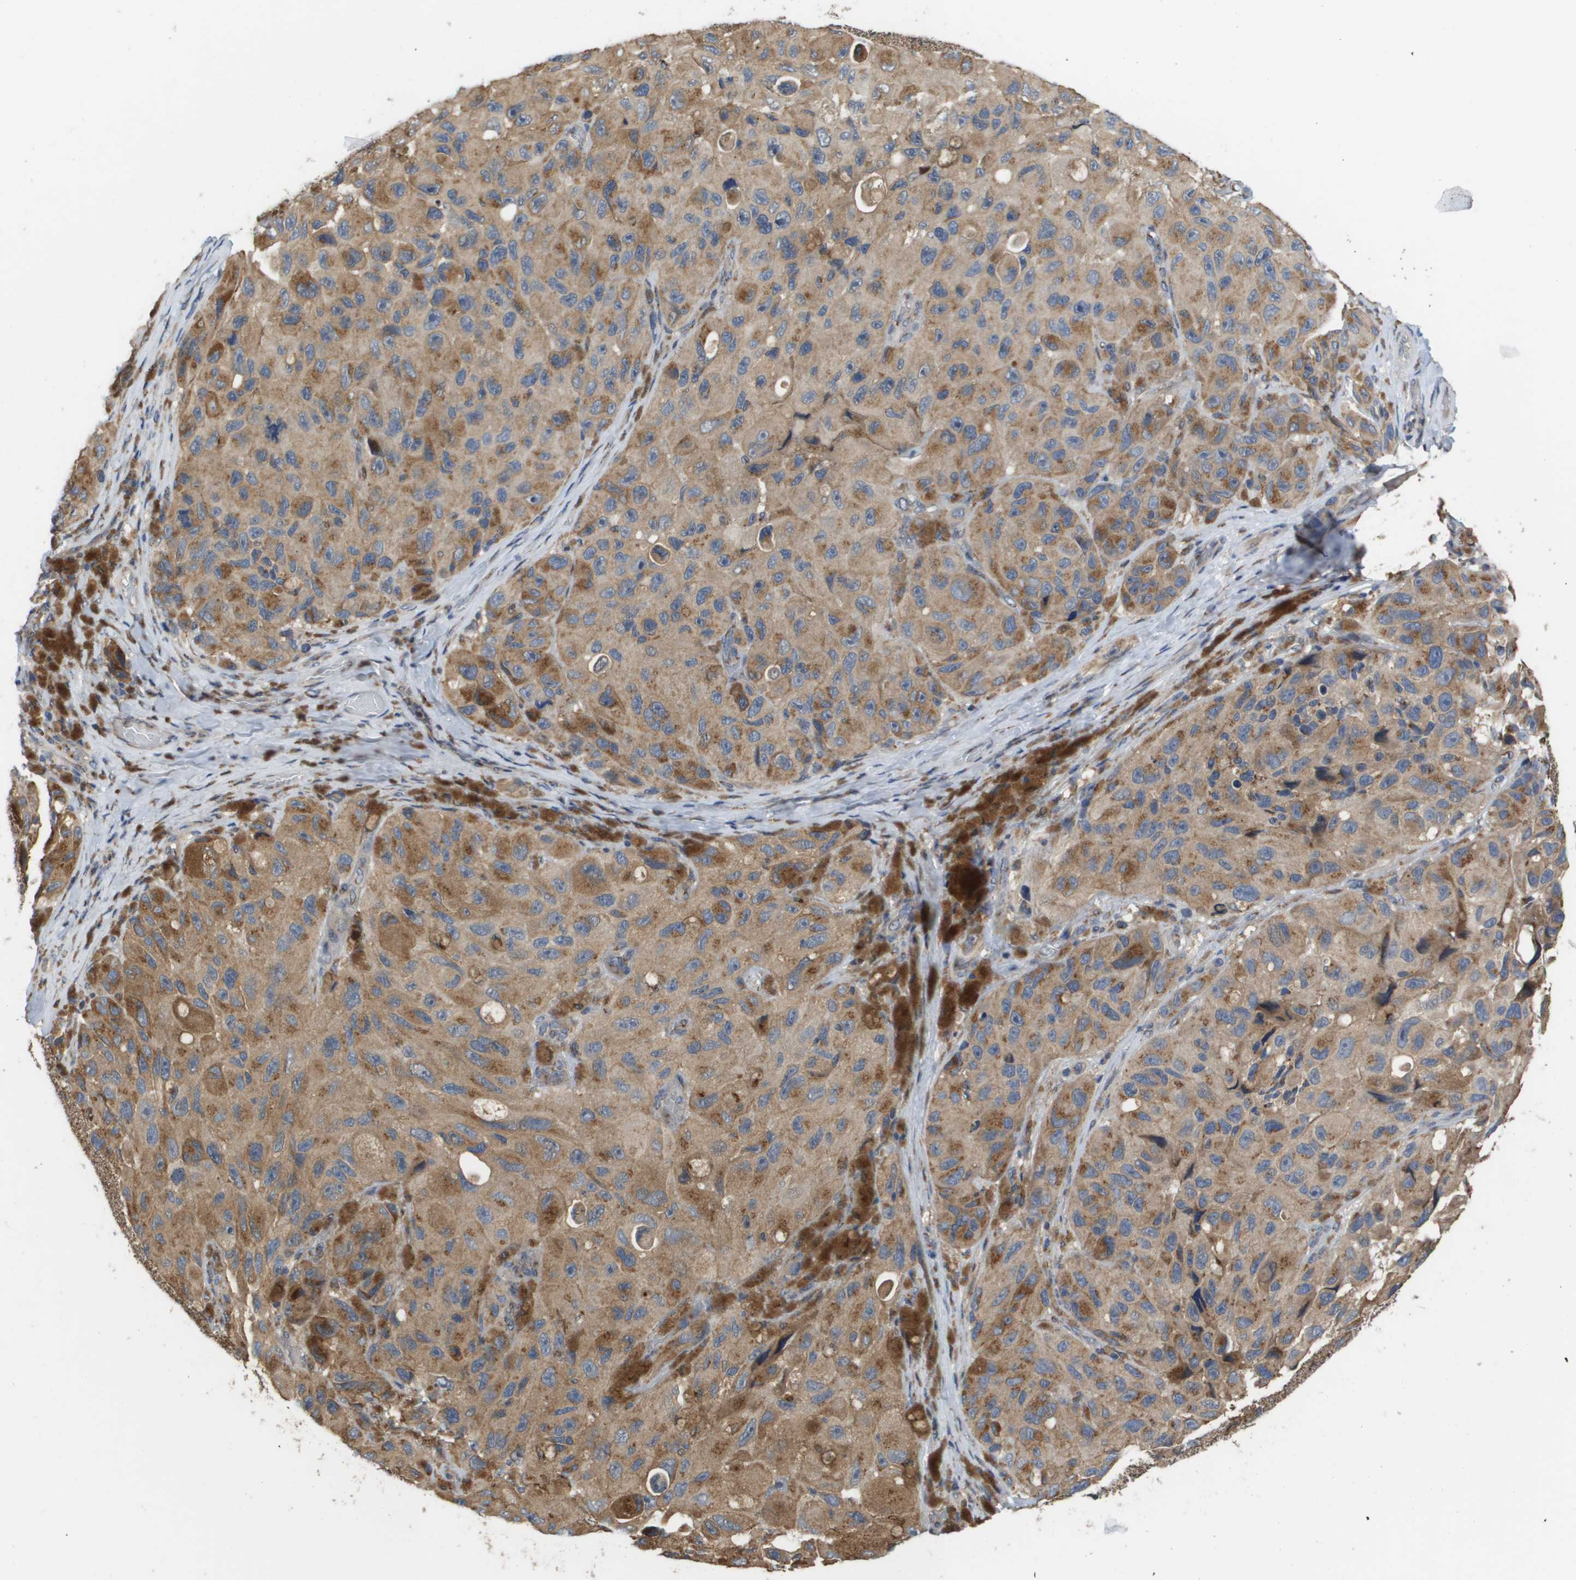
{"staining": {"intensity": "moderate", "quantity": ">75%", "location": "cytoplasmic/membranous"}, "tissue": "melanoma", "cell_type": "Tumor cells", "image_type": "cancer", "snomed": [{"axis": "morphology", "description": "Malignant melanoma, NOS"}, {"axis": "topography", "description": "Skin"}], "caption": "A micrograph of human malignant melanoma stained for a protein demonstrates moderate cytoplasmic/membranous brown staining in tumor cells. The staining was performed using DAB to visualize the protein expression in brown, while the nuclei were stained in blue with hematoxylin (Magnification: 20x).", "gene": "PCK1", "patient": {"sex": "female", "age": 73}}